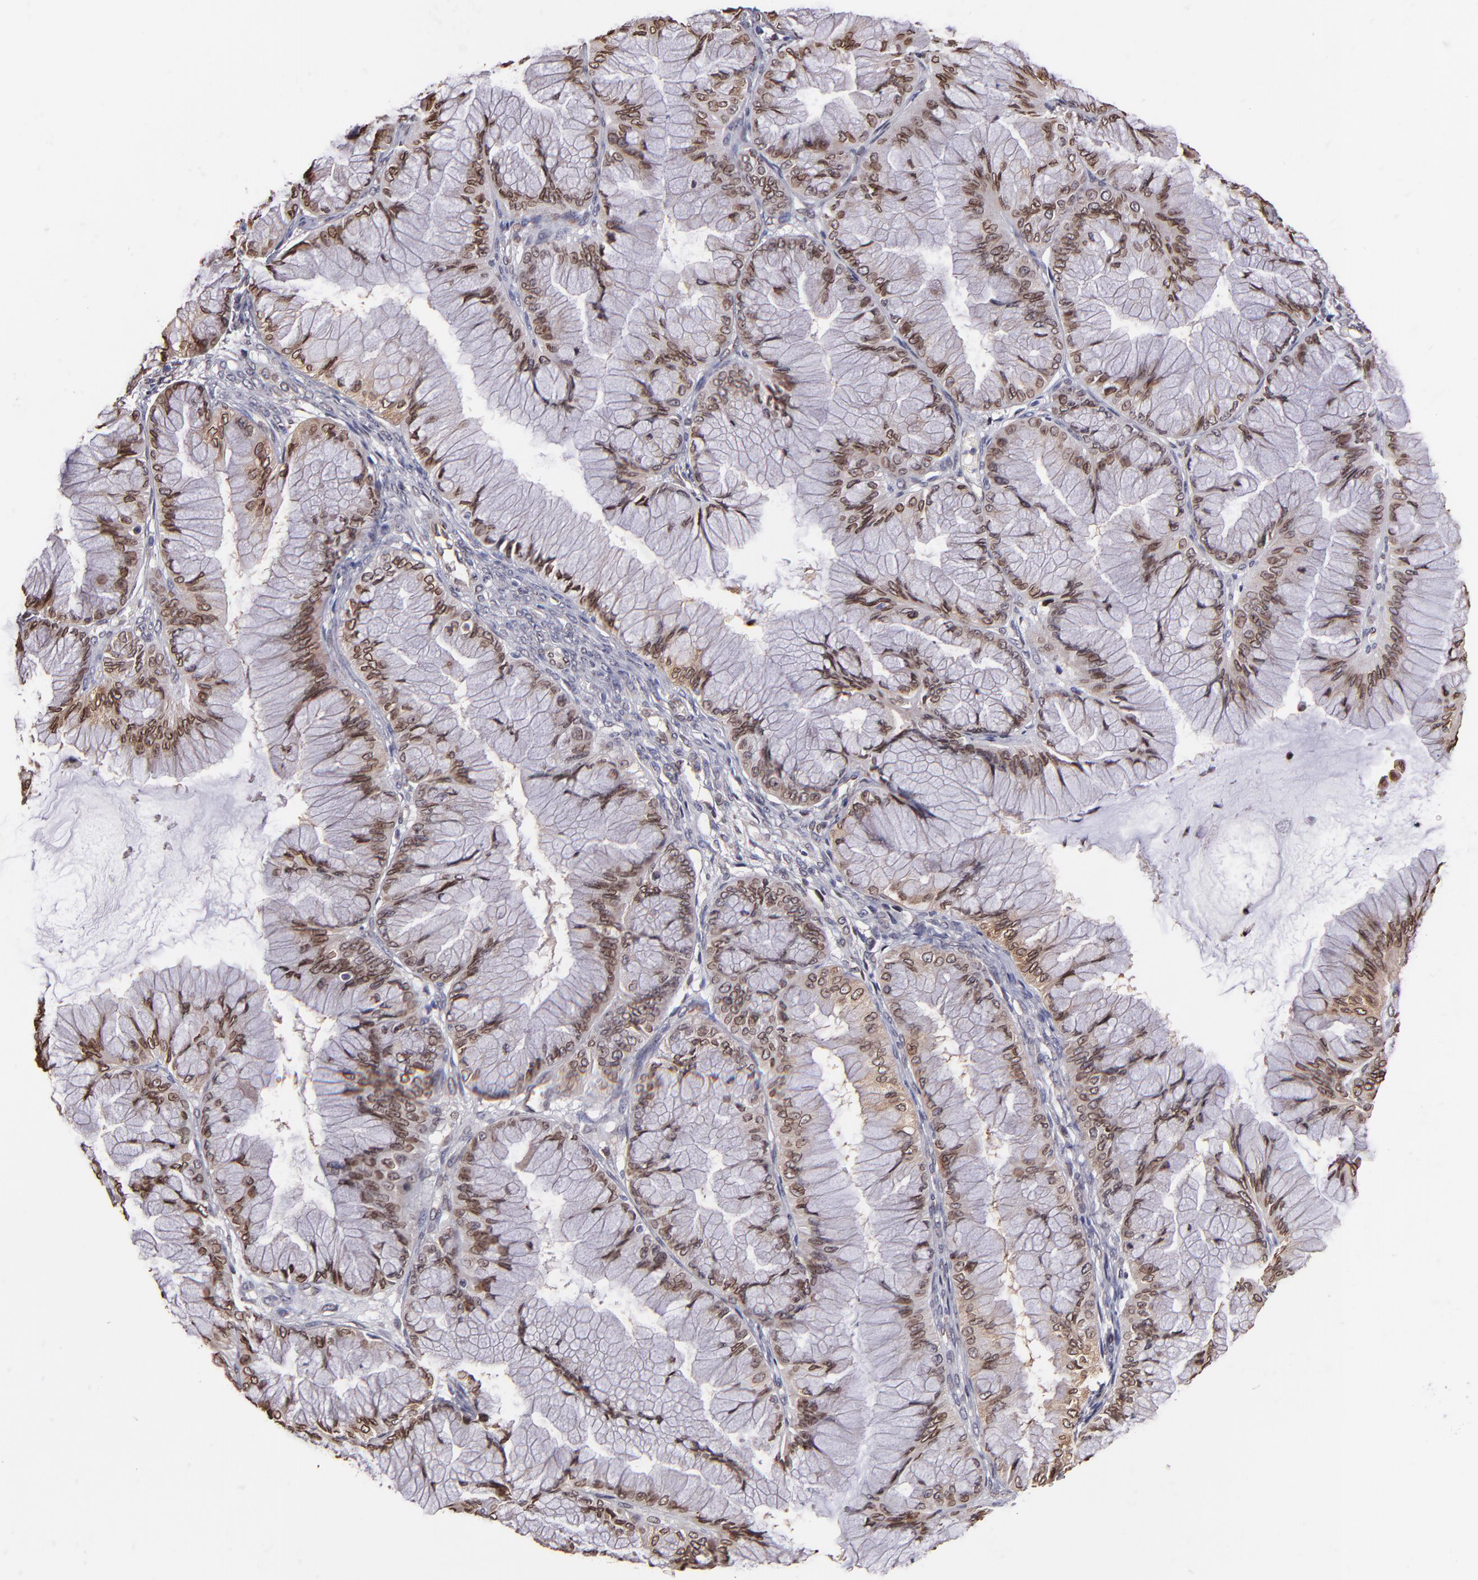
{"staining": {"intensity": "moderate", "quantity": ">75%", "location": "cytoplasmic/membranous,nuclear"}, "tissue": "ovarian cancer", "cell_type": "Tumor cells", "image_type": "cancer", "snomed": [{"axis": "morphology", "description": "Cystadenocarcinoma, mucinous, NOS"}, {"axis": "topography", "description": "Ovary"}], "caption": "About >75% of tumor cells in ovarian mucinous cystadenocarcinoma reveal moderate cytoplasmic/membranous and nuclear protein positivity as visualized by brown immunohistochemical staining.", "gene": "PUM3", "patient": {"sex": "female", "age": 63}}